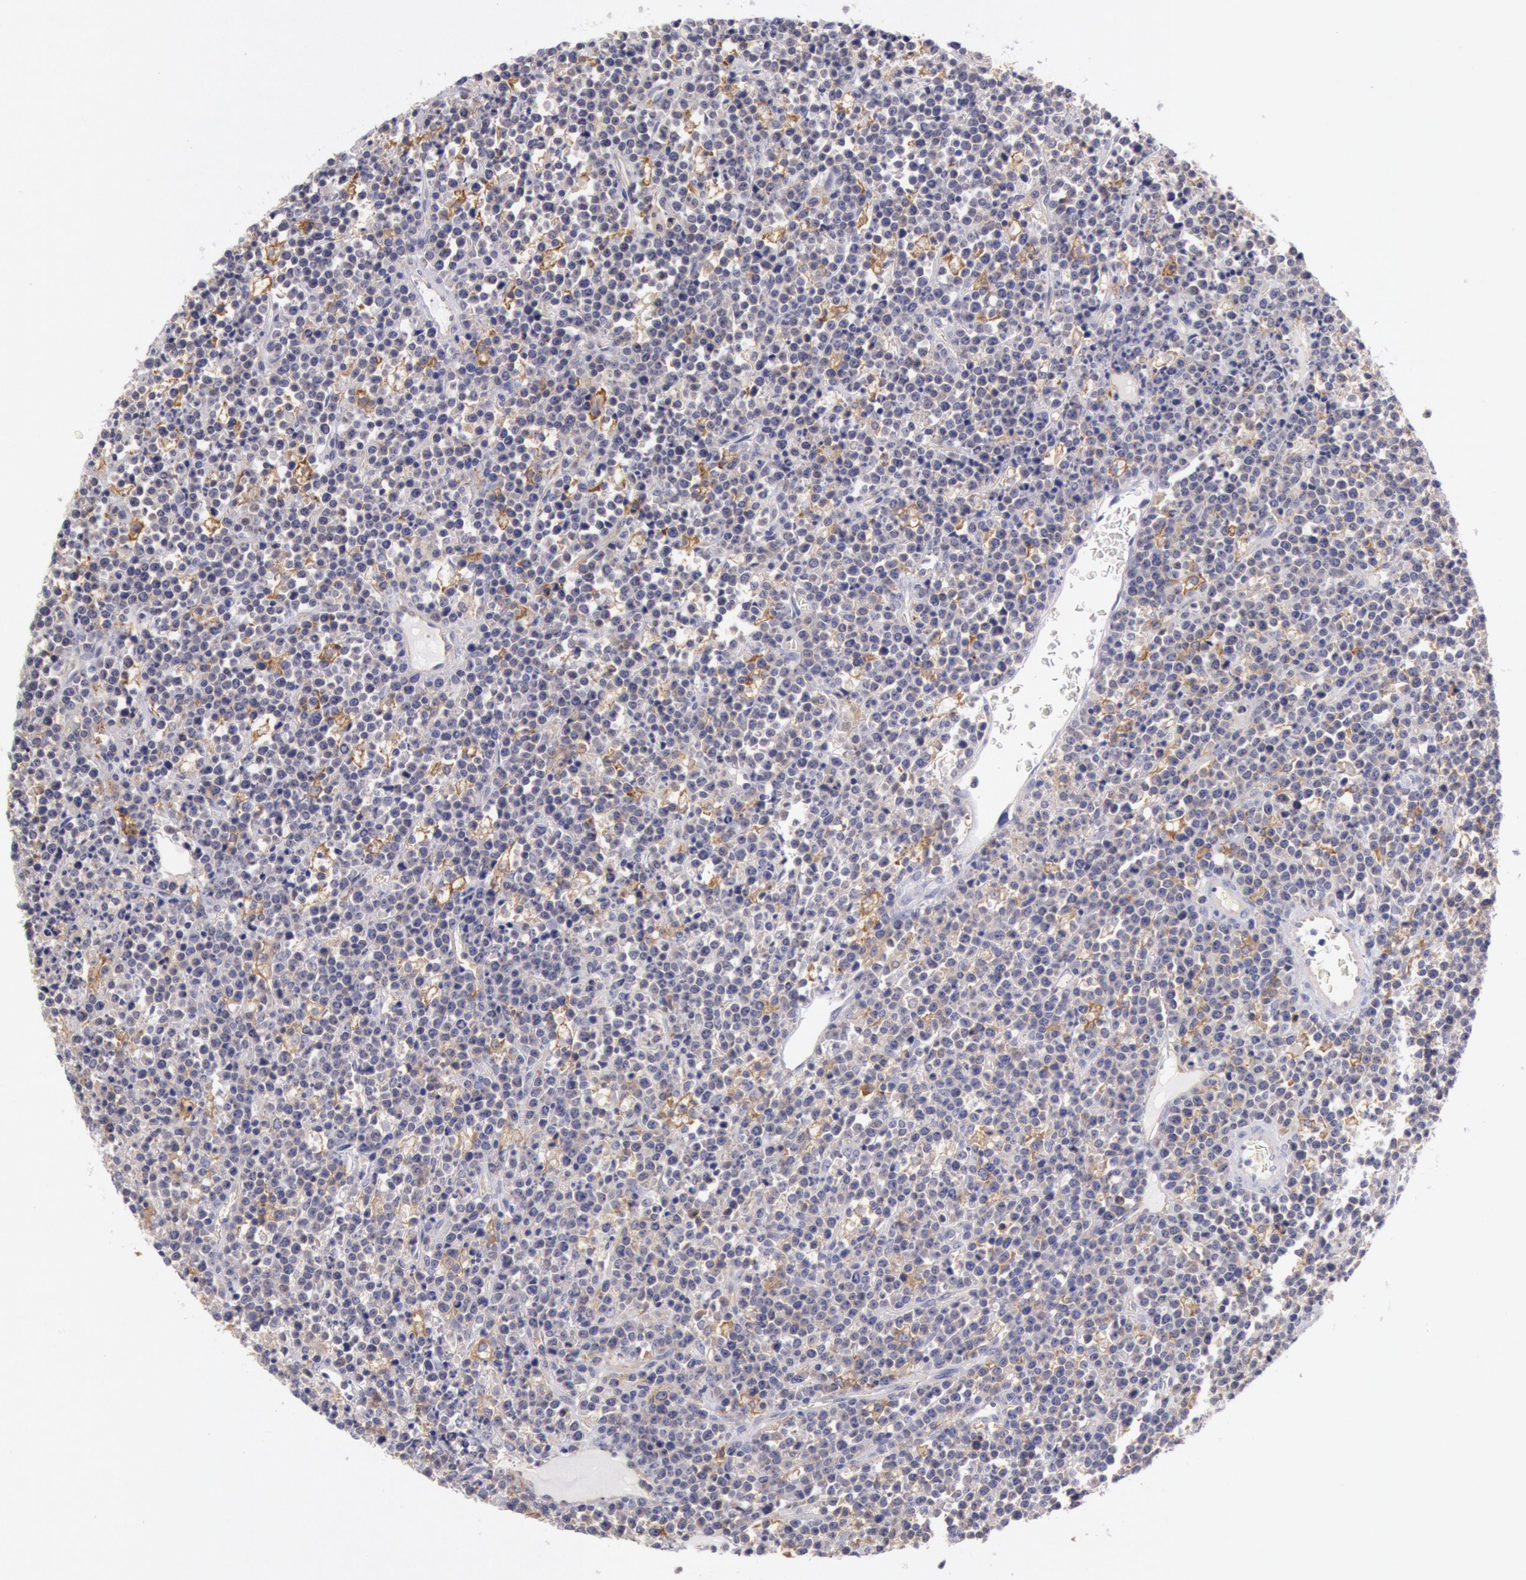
{"staining": {"intensity": "negative", "quantity": "none", "location": "none"}, "tissue": "lymphoma", "cell_type": "Tumor cells", "image_type": "cancer", "snomed": [{"axis": "morphology", "description": "Malignant lymphoma, non-Hodgkin's type, High grade"}, {"axis": "topography", "description": "Ovary"}], "caption": "Tumor cells show no significant staining in lymphoma.", "gene": "MYO5A", "patient": {"sex": "female", "age": 56}}